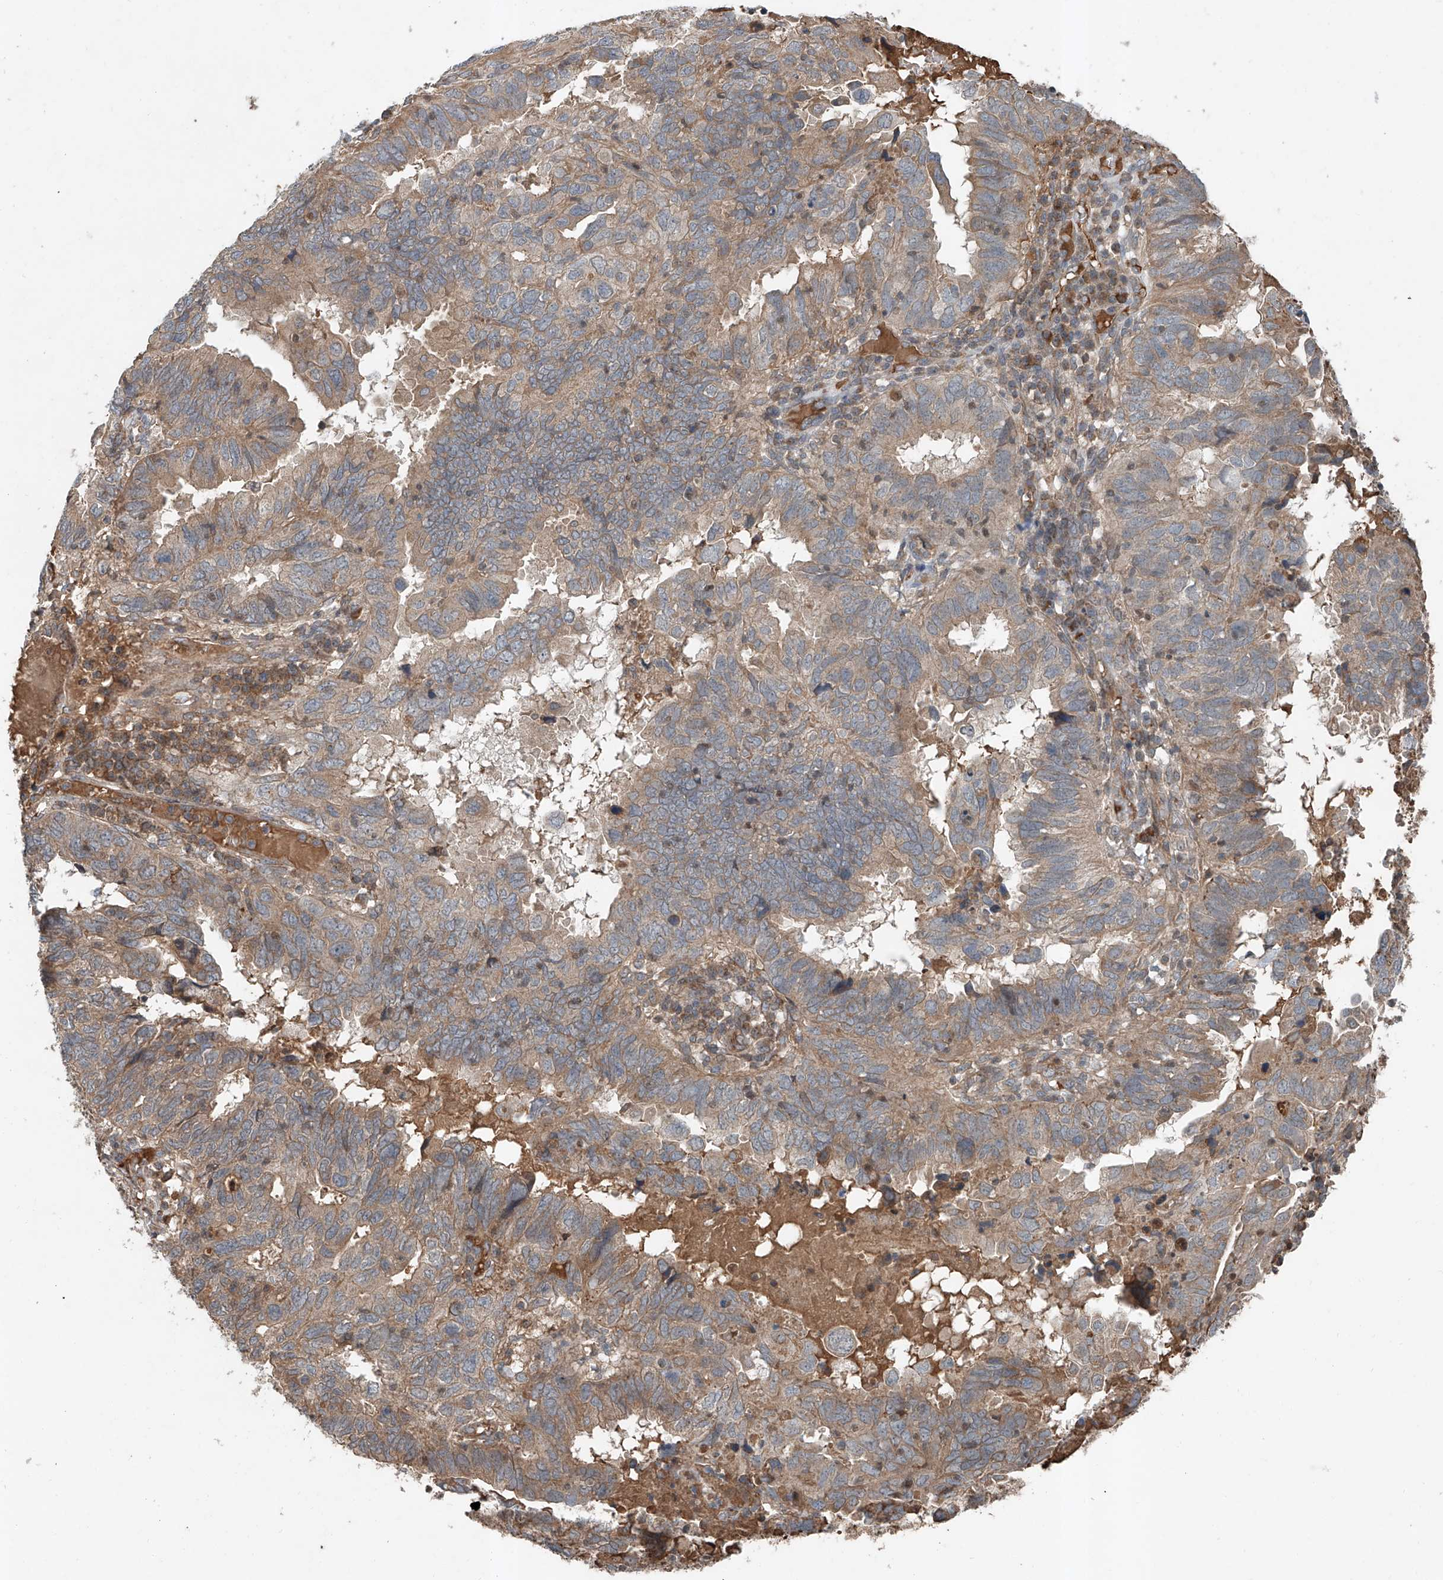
{"staining": {"intensity": "moderate", "quantity": ">75%", "location": "cytoplasmic/membranous"}, "tissue": "endometrial cancer", "cell_type": "Tumor cells", "image_type": "cancer", "snomed": [{"axis": "morphology", "description": "Adenocarcinoma, NOS"}, {"axis": "topography", "description": "Uterus"}], "caption": "The histopathology image reveals staining of endometrial adenocarcinoma, revealing moderate cytoplasmic/membranous protein expression (brown color) within tumor cells.", "gene": "ADAM23", "patient": {"sex": "female", "age": 77}}